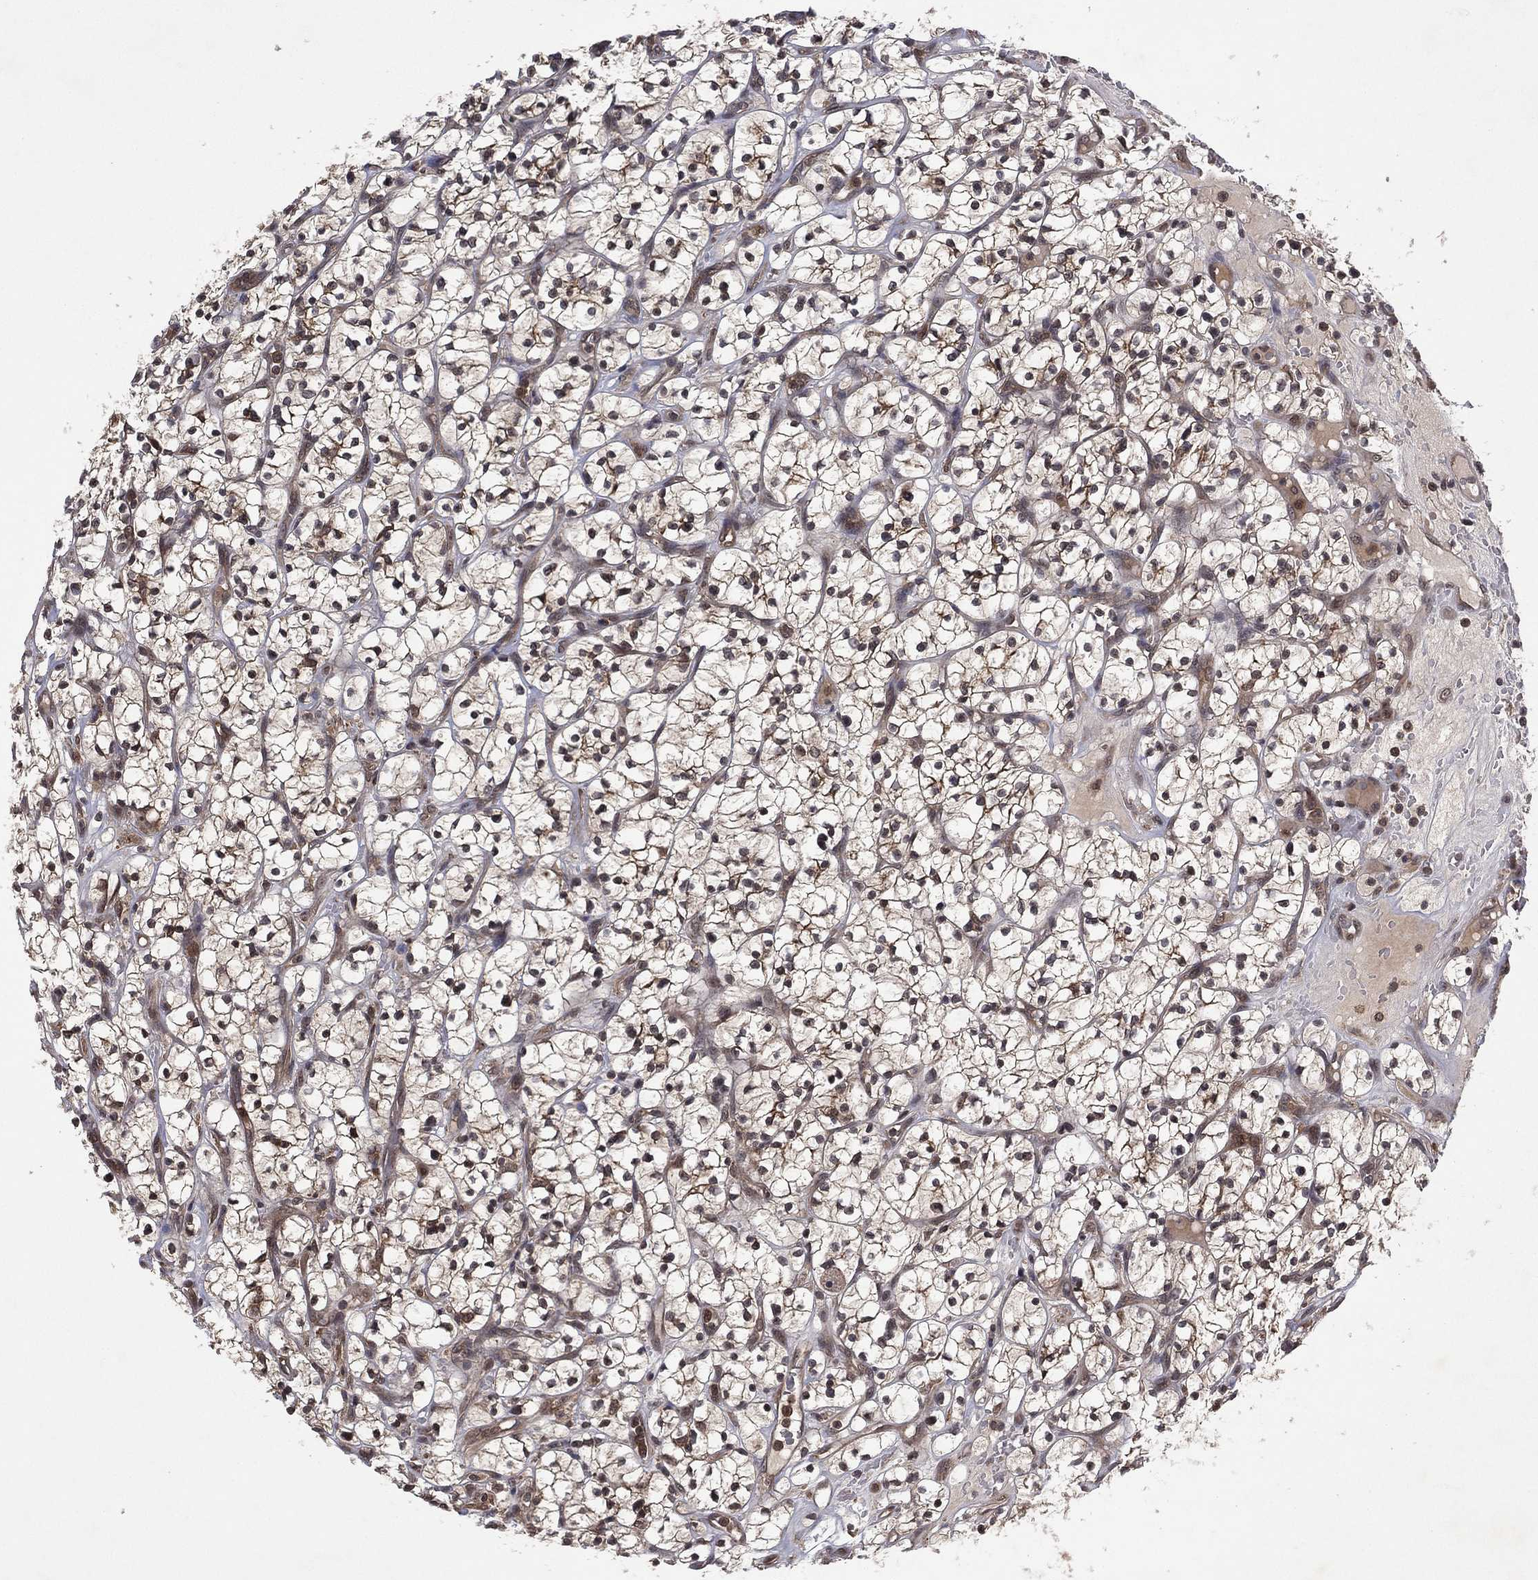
{"staining": {"intensity": "moderate", "quantity": "25%-75%", "location": "cytoplasmic/membranous"}, "tissue": "renal cancer", "cell_type": "Tumor cells", "image_type": "cancer", "snomed": [{"axis": "morphology", "description": "Adenocarcinoma, NOS"}, {"axis": "topography", "description": "Kidney"}], "caption": "Protein staining of renal adenocarcinoma tissue demonstrates moderate cytoplasmic/membranous expression in approximately 25%-75% of tumor cells.", "gene": "ATG4B", "patient": {"sex": "female", "age": 64}}